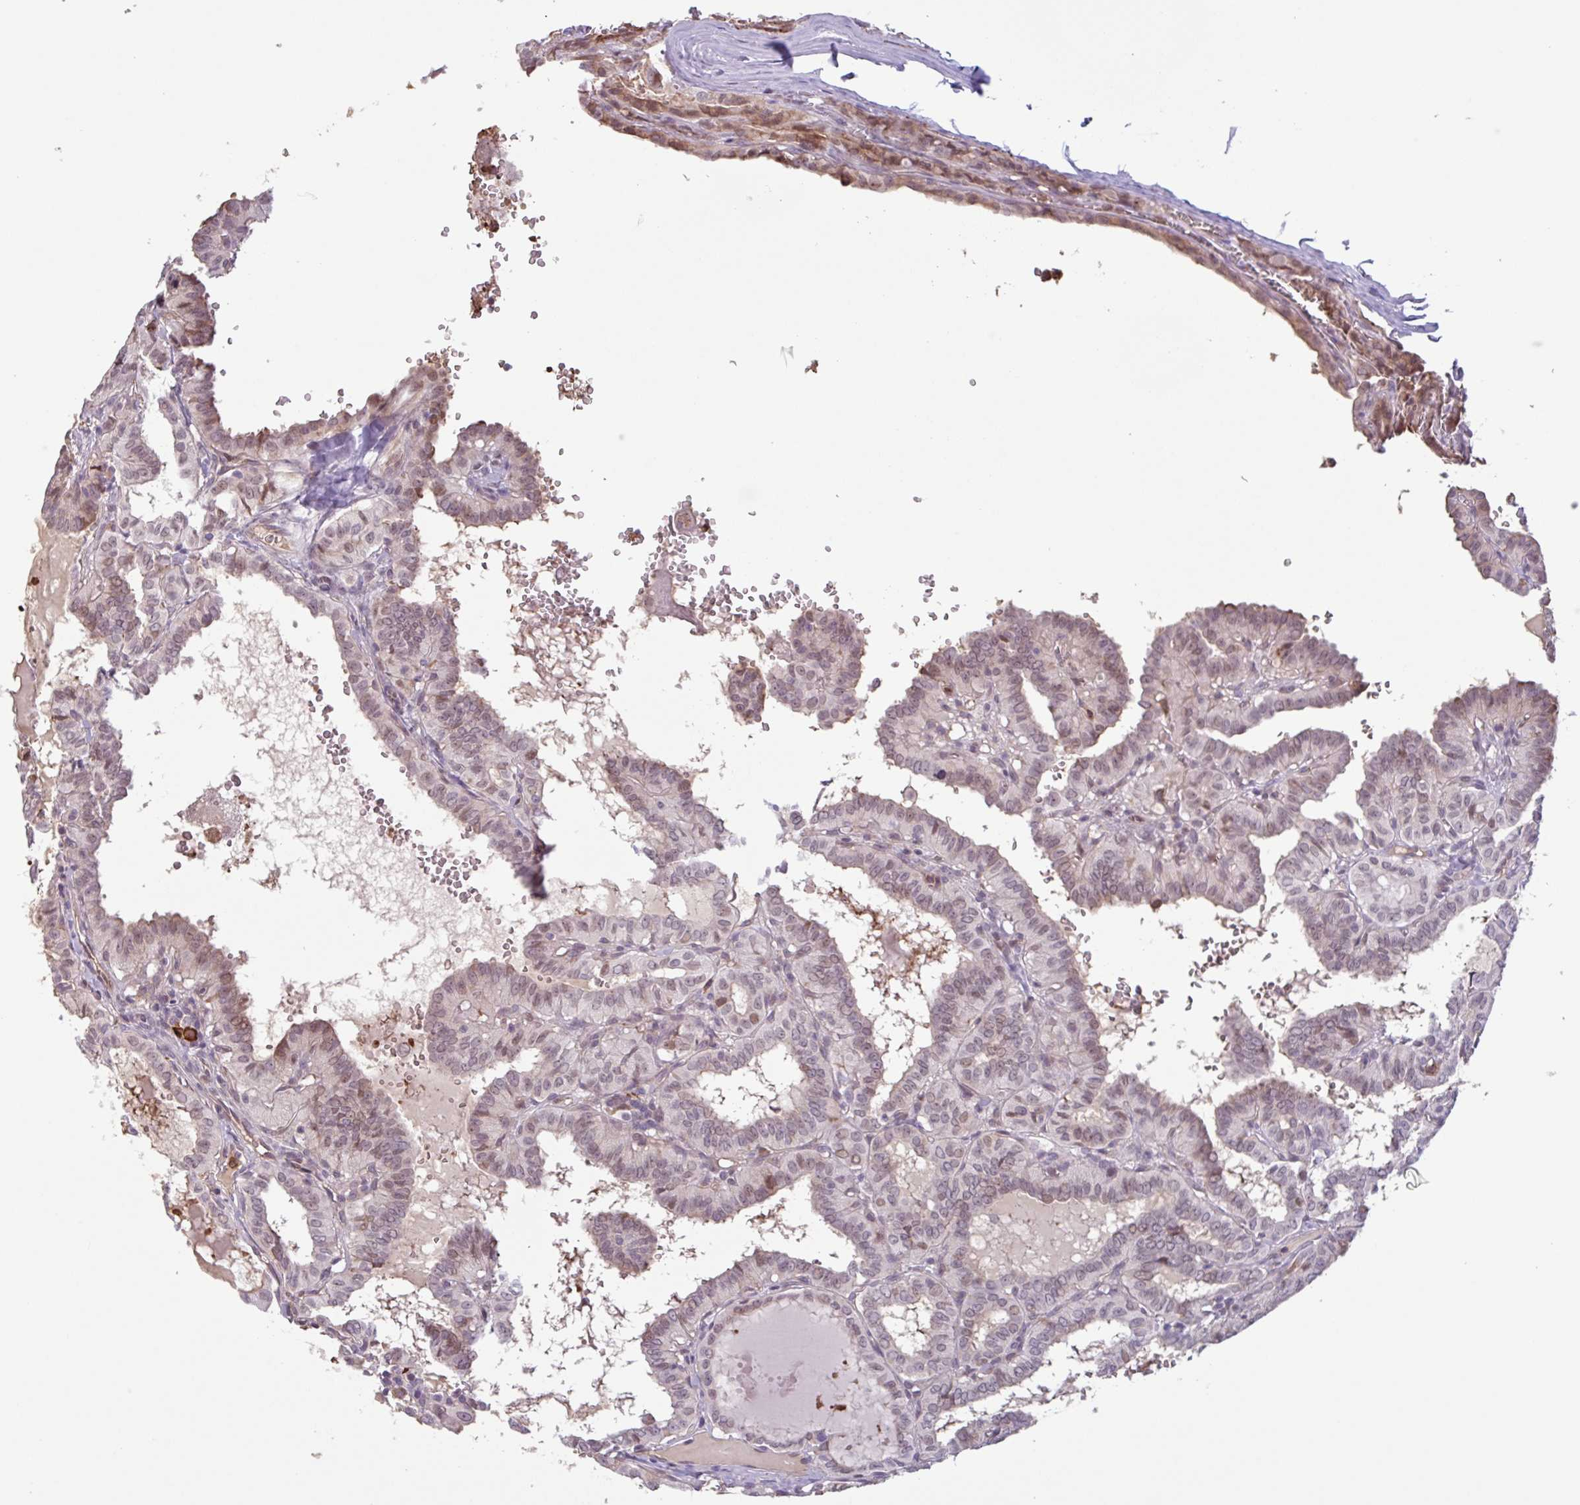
{"staining": {"intensity": "weak", "quantity": ">75%", "location": "nuclear"}, "tissue": "thyroid cancer", "cell_type": "Tumor cells", "image_type": "cancer", "snomed": [{"axis": "morphology", "description": "Papillary adenocarcinoma, NOS"}, {"axis": "topography", "description": "Thyroid gland"}], "caption": "Protein staining of thyroid cancer tissue displays weak nuclear positivity in about >75% of tumor cells.", "gene": "TAF1D", "patient": {"sex": "female", "age": 21}}